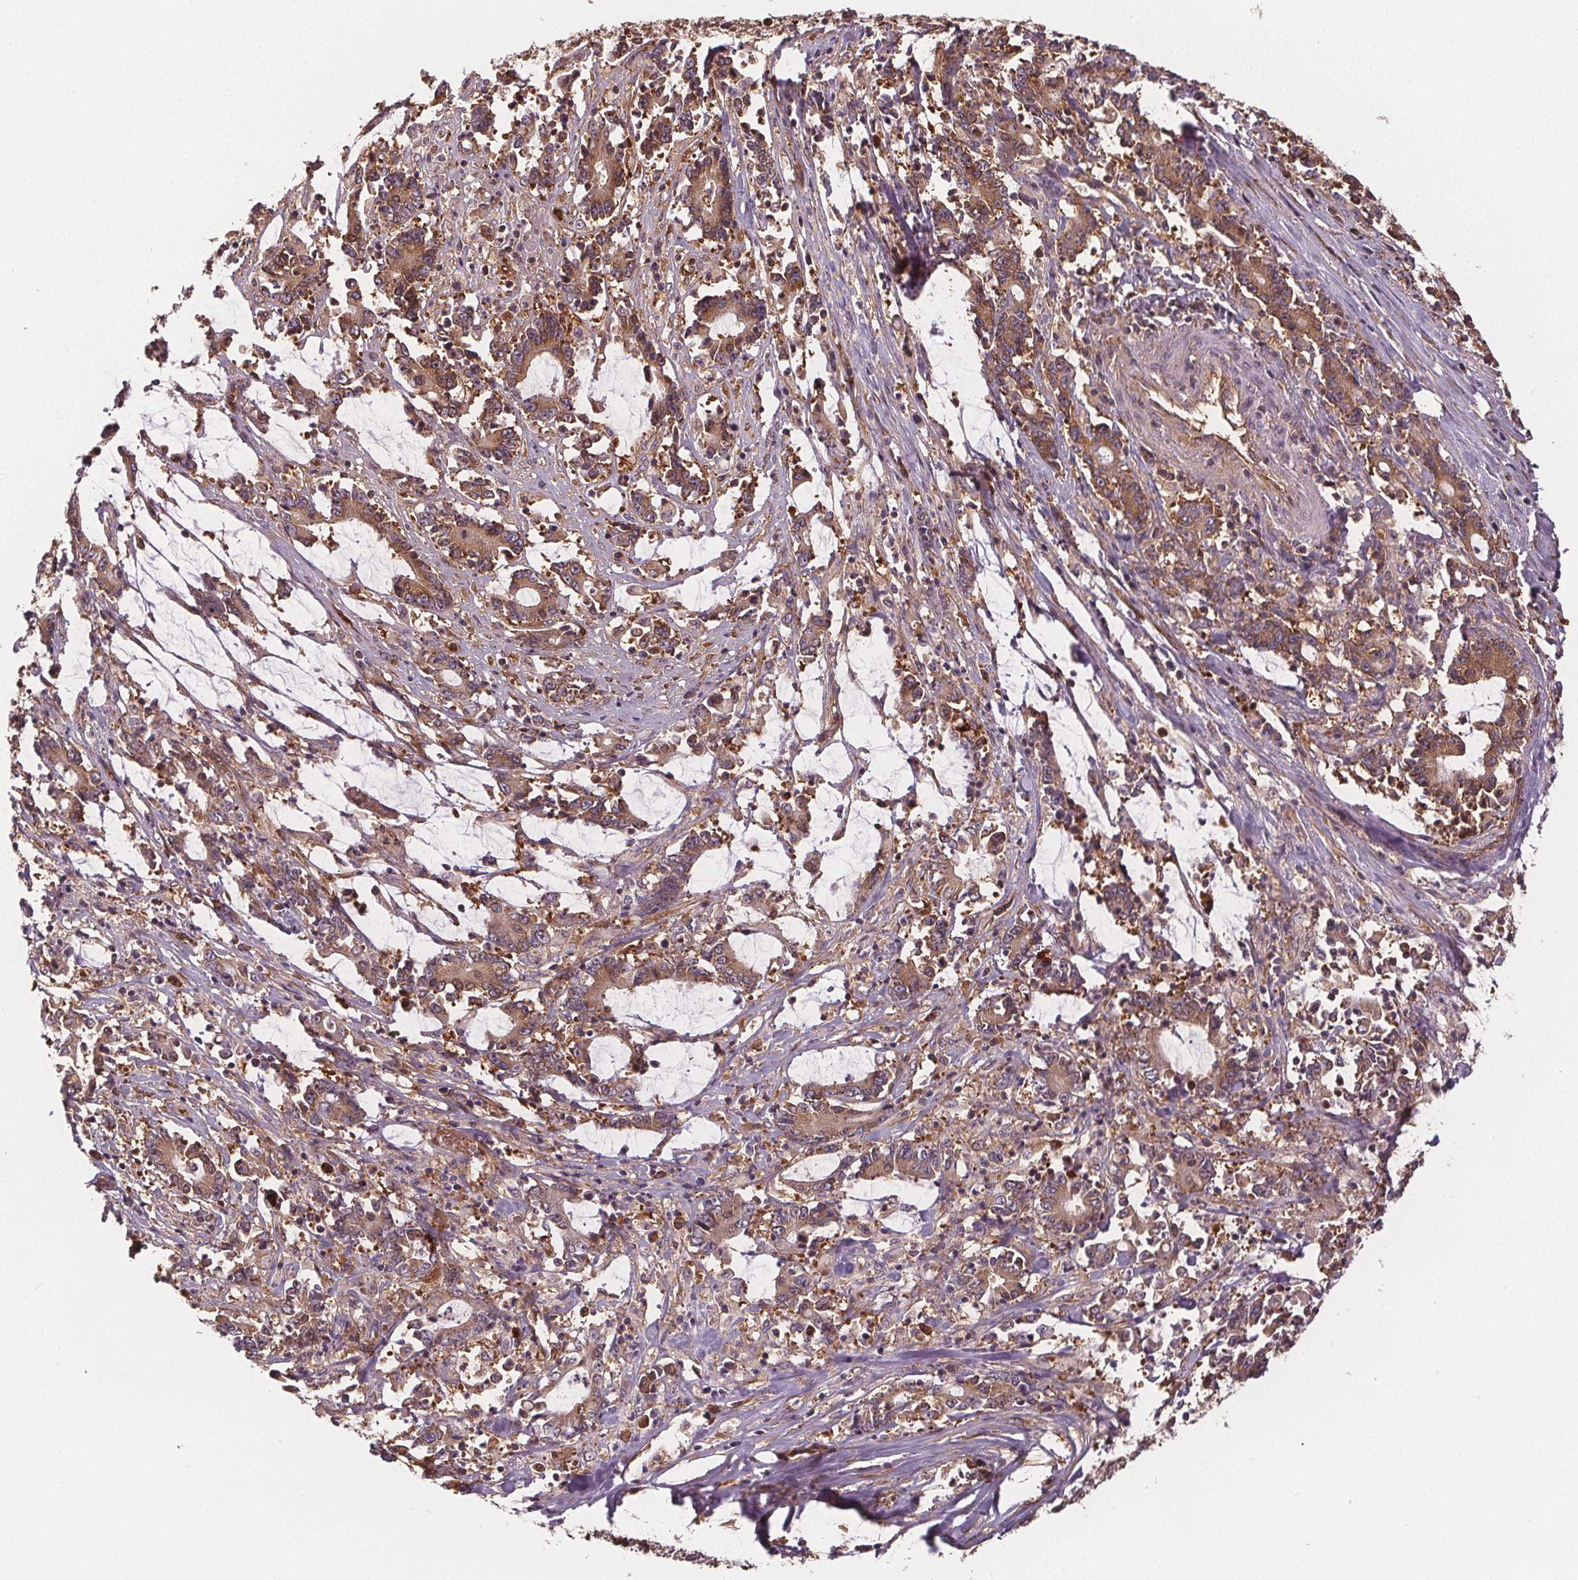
{"staining": {"intensity": "moderate", "quantity": ">75%", "location": "cytoplasmic/membranous"}, "tissue": "stomach cancer", "cell_type": "Tumor cells", "image_type": "cancer", "snomed": [{"axis": "morphology", "description": "Adenocarcinoma, NOS"}, {"axis": "topography", "description": "Stomach, upper"}], "caption": "About >75% of tumor cells in stomach cancer (adenocarcinoma) demonstrate moderate cytoplasmic/membranous protein expression as visualized by brown immunohistochemical staining.", "gene": "EIF3D", "patient": {"sex": "male", "age": 68}}